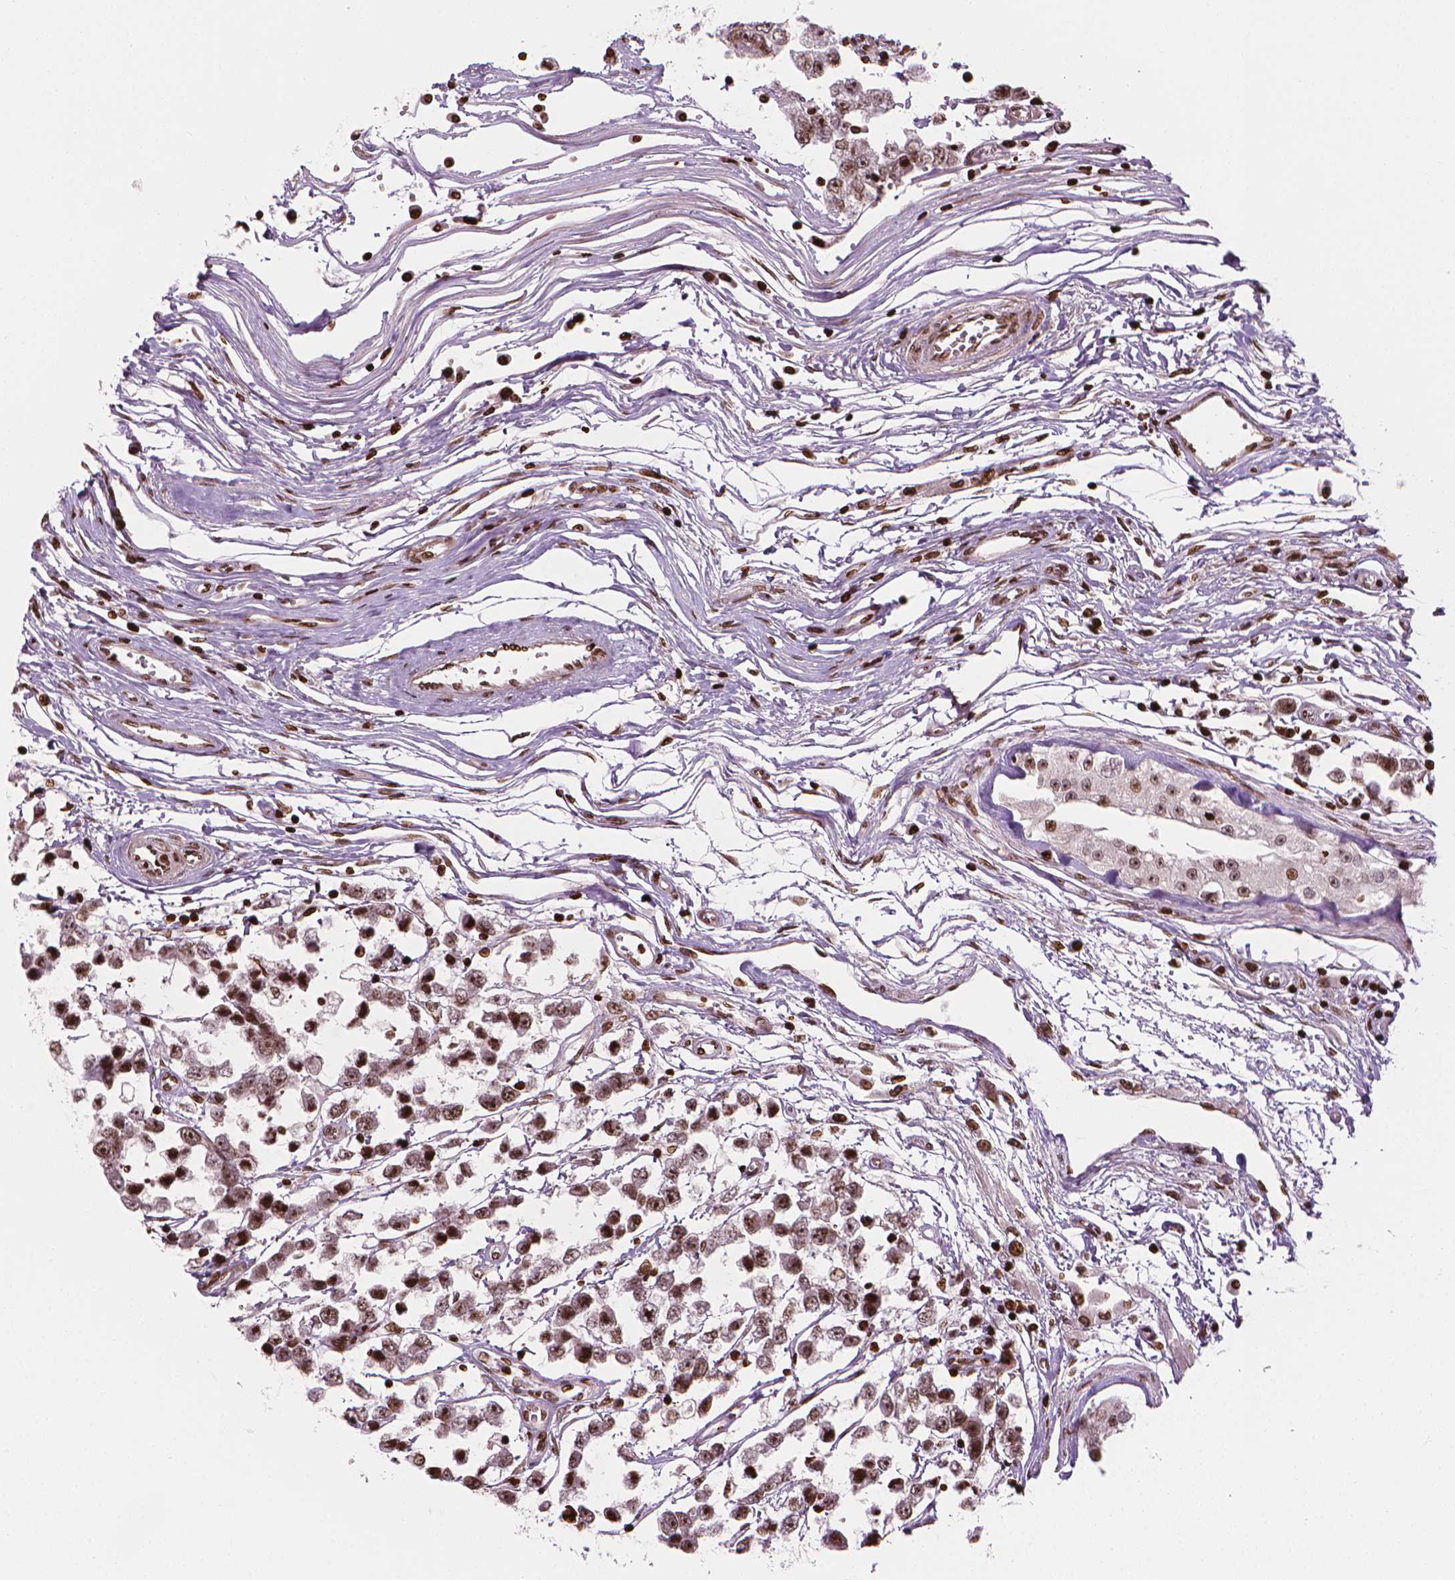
{"staining": {"intensity": "moderate", "quantity": ">75%", "location": "nuclear"}, "tissue": "testis cancer", "cell_type": "Tumor cells", "image_type": "cancer", "snomed": [{"axis": "morphology", "description": "Seminoma, NOS"}, {"axis": "topography", "description": "Testis"}], "caption": "This is an image of immunohistochemistry staining of seminoma (testis), which shows moderate positivity in the nuclear of tumor cells.", "gene": "PIP4K2A", "patient": {"sex": "male", "age": 34}}